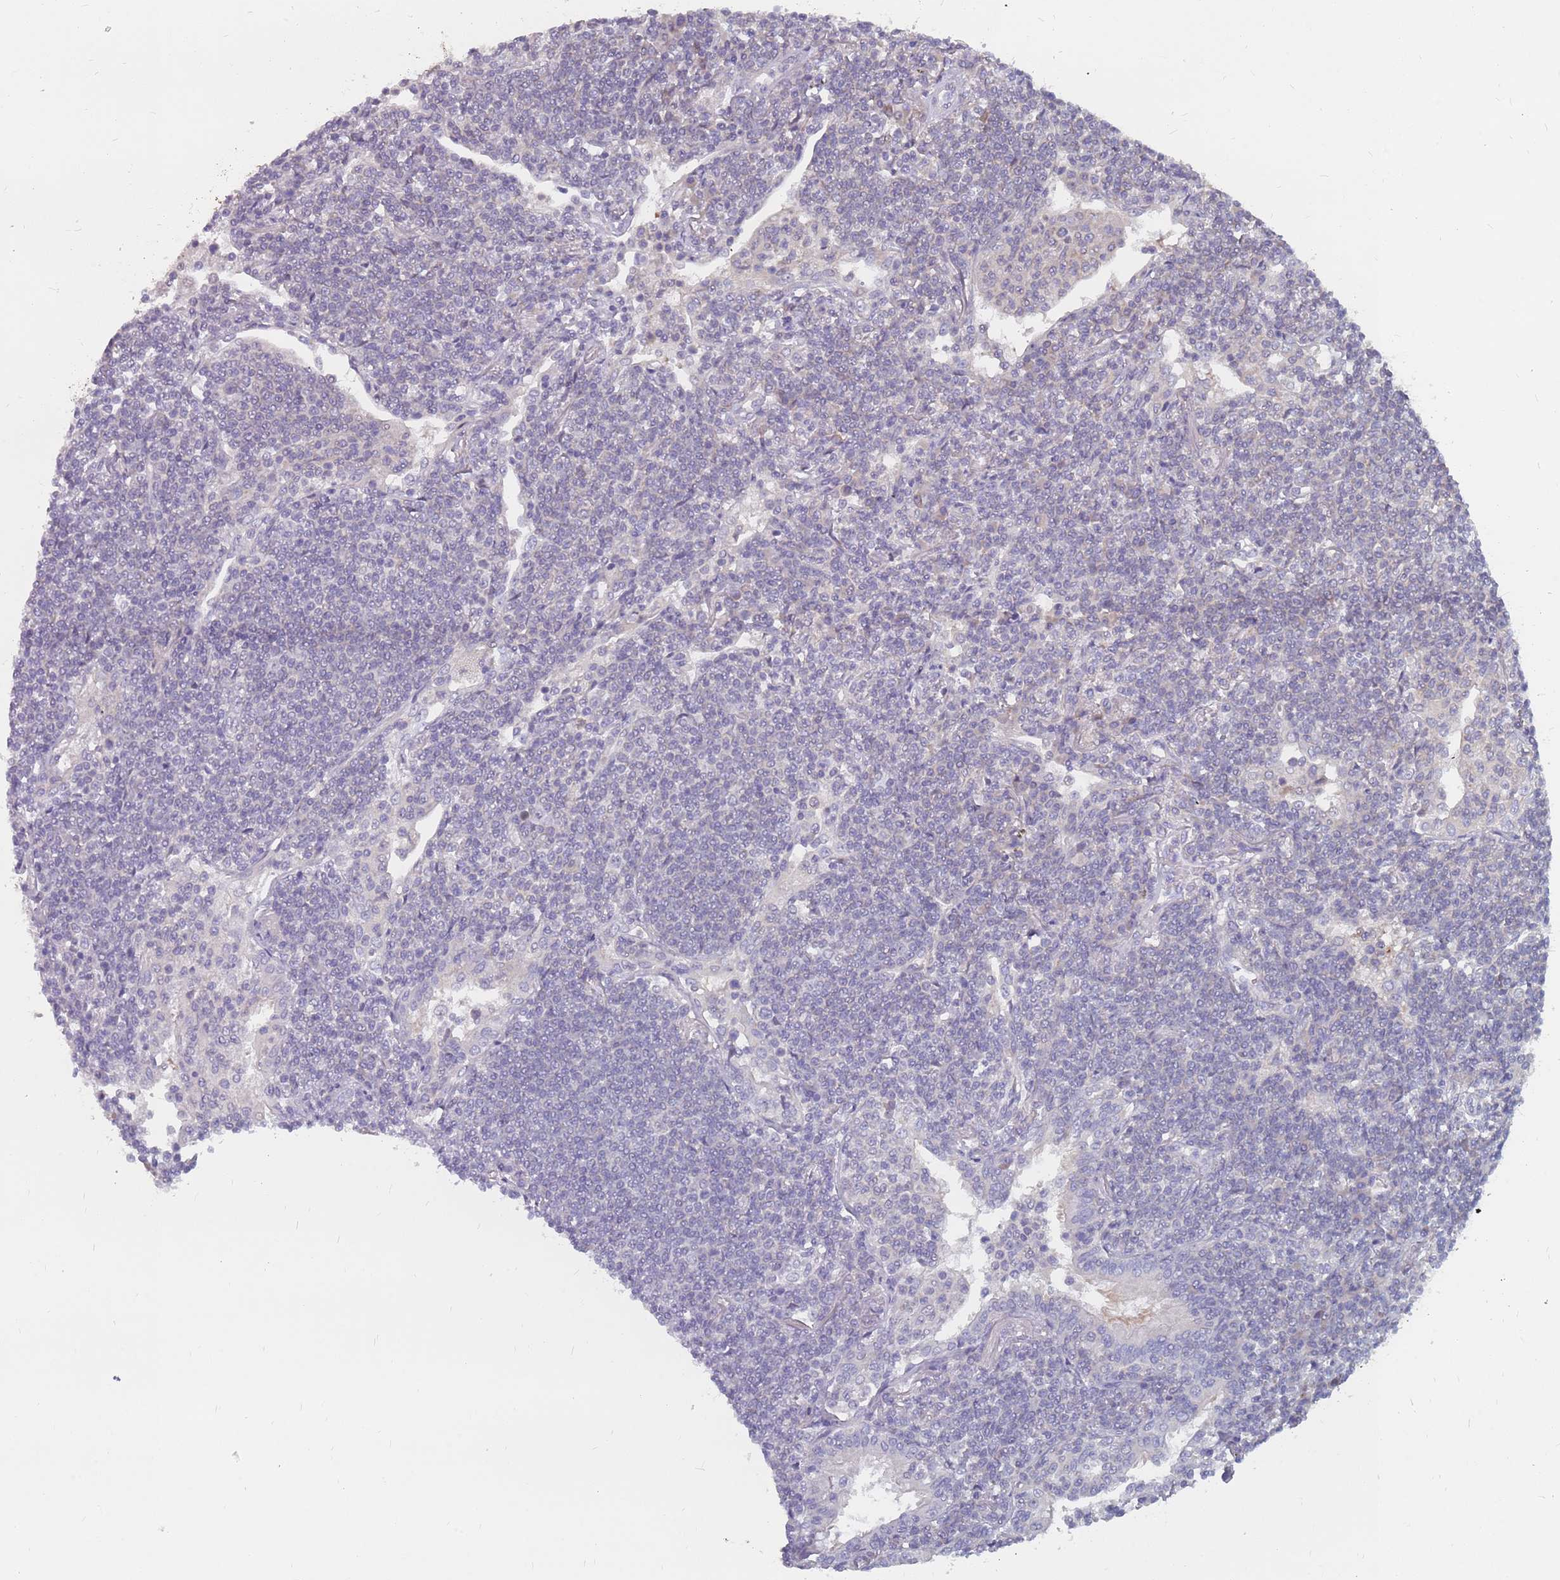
{"staining": {"intensity": "negative", "quantity": "none", "location": "none"}, "tissue": "lymphoma", "cell_type": "Tumor cells", "image_type": "cancer", "snomed": [{"axis": "morphology", "description": "Malignant lymphoma, non-Hodgkin's type, Low grade"}, {"axis": "topography", "description": "Lung"}], "caption": "Human low-grade malignant lymphoma, non-Hodgkin's type stained for a protein using immunohistochemistry shows no staining in tumor cells.", "gene": "CMTR2", "patient": {"sex": "female", "age": 71}}